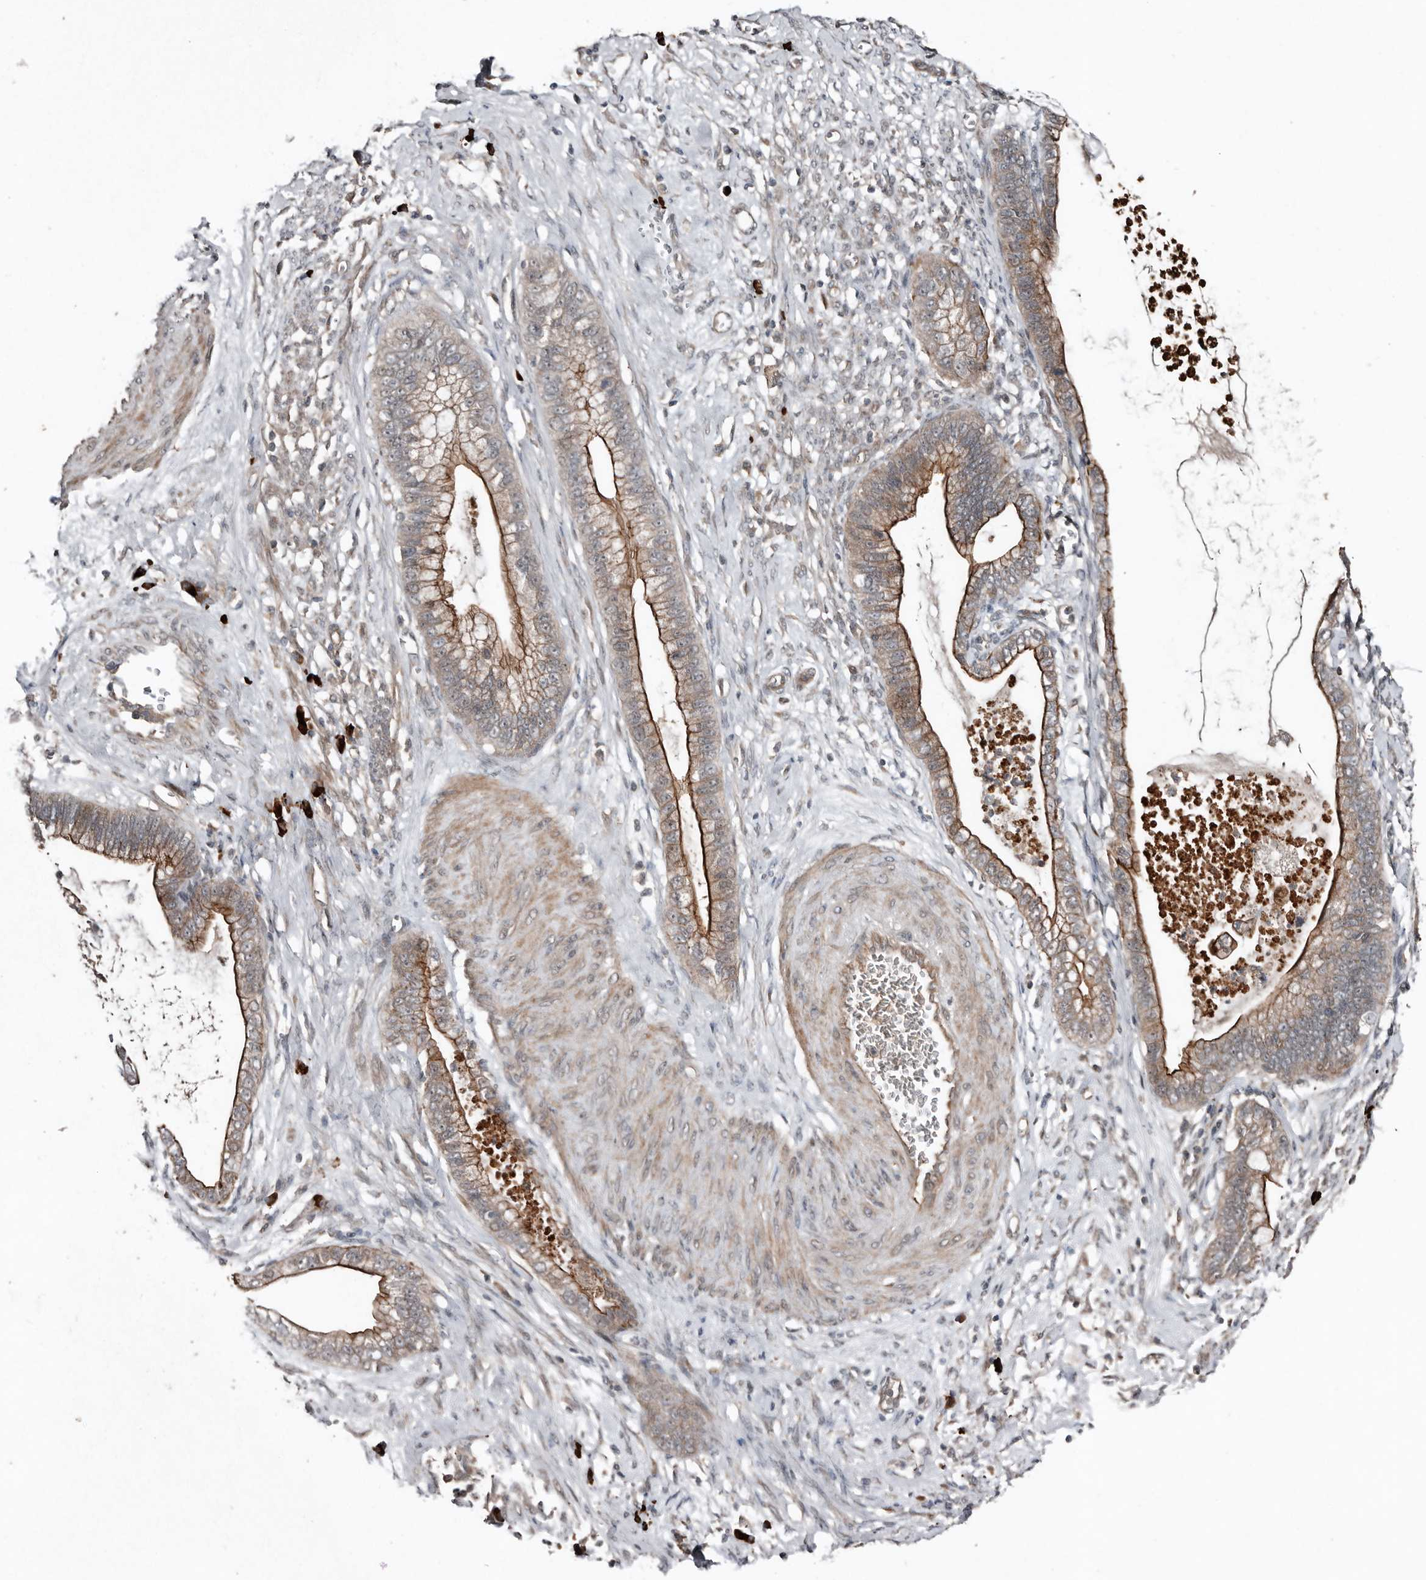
{"staining": {"intensity": "moderate", "quantity": ">75%", "location": "cytoplasmic/membranous"}, "tissue": "cervical cancer", "cell_type": "Tumor cells", "image_type": "cancer", "snomed": [{"axis": "morphology", "description": "Adenocarcinoma, NOS"}, {"axis": "topography", "description": "Cervix"}], "caption": "There is medium levels of moderate cytoplasmic/membranous positivity in tumor cells of adenocarcinoma (cervical), as demonstrated by immunohistochemical staining (brown color).", "gene": "TEAD3", "patient": {"sex": "female", "age": 44}}